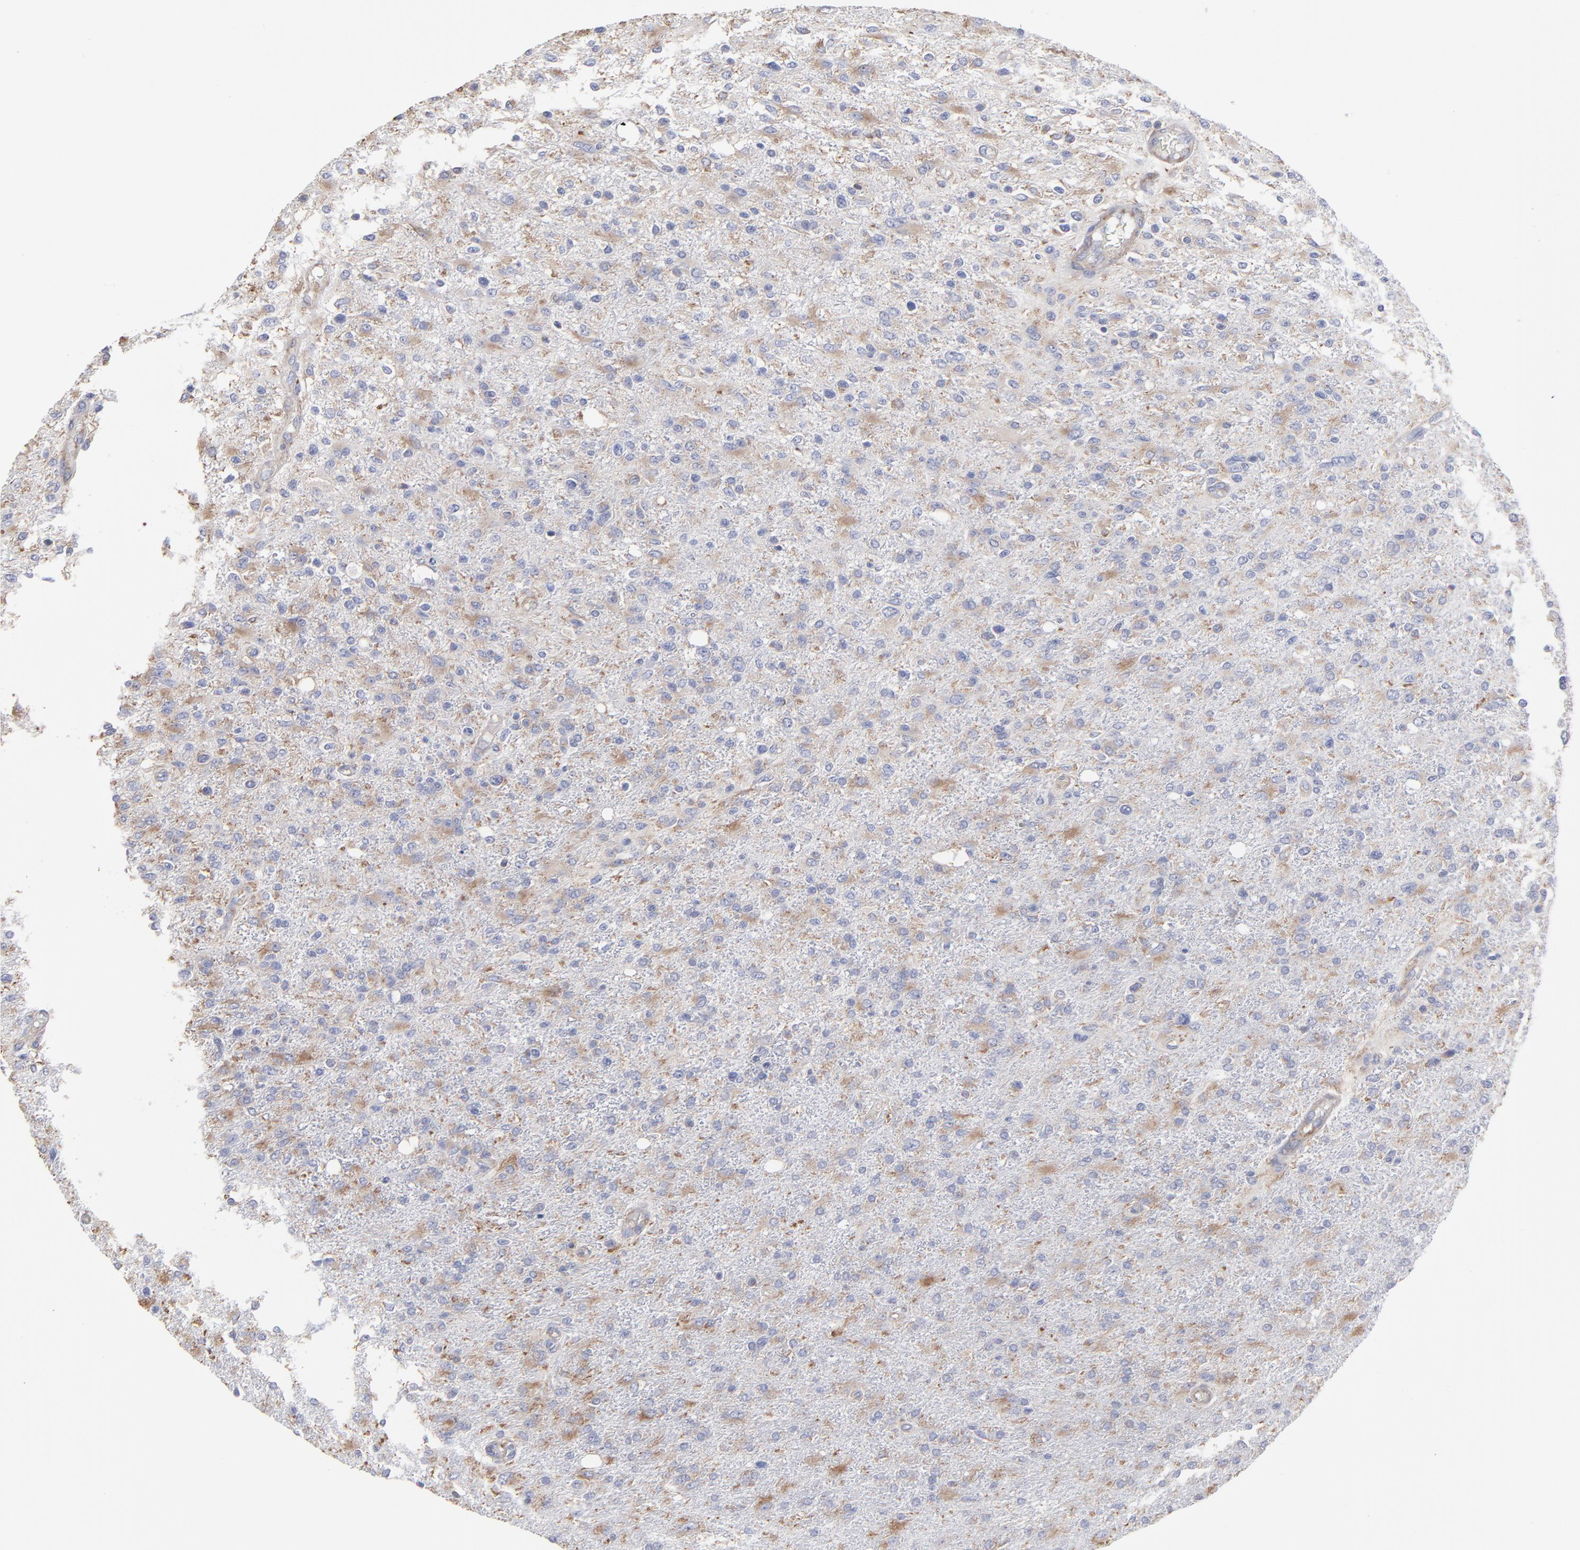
{"staining": {"intensity": "weak", "quantity": "25%-75%", "location": "cytoplasmic/membranous"}, "tissue": "glioma", "cell_type": "Tumor cells", "image_type": "cancer", "snomed": [{"axis": "morphology", "description": "Glioma, malignant, High grade"}, {"axis": "topography", "description": "Cerebral cortex"}], "caption": "Malignant glioma (high-grade) stained for a protein reveals weak cytoplasmic/membranous positivity in tumor cells.", "gene": "RPL3", "patient": {"sex": "male", "age": 76}}